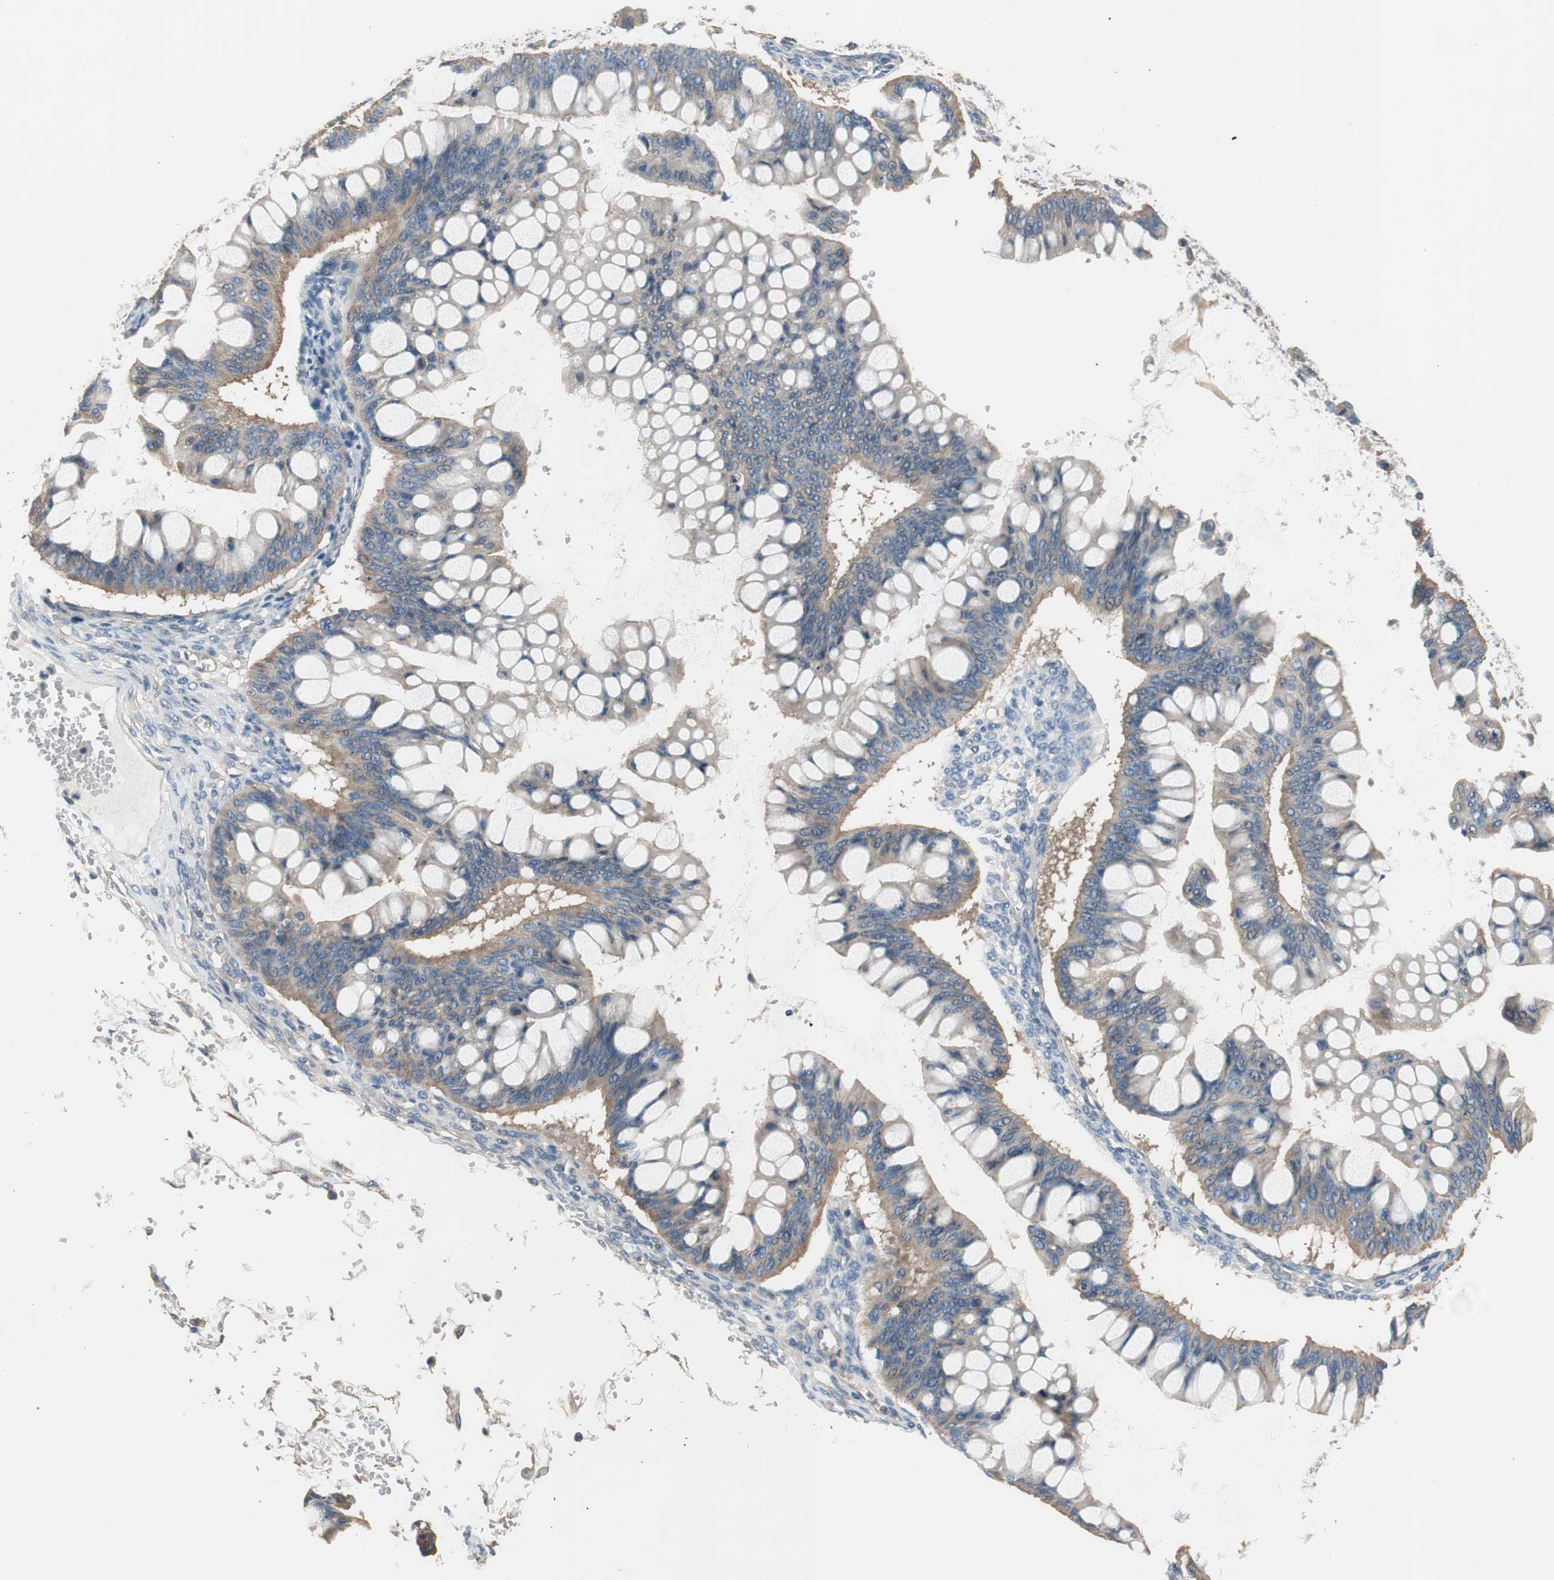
{"staining": {"intensity": "moderate", "quantity": "25%-75%", "location": "cytoplasmic/membranous"}, "tissue": "ovarian cancer", "cell_type": "Tumor cells", "image_type": "cancer", "snomed": [{"axis": "morphology", "description": "Cystadenocarcinoma, mucinous, NOS"}, {"axis": "topography", "description": "Ovary"}], "caption": "Brown immunohistochemical staining in ovarian cancer shows moderate cytoplasmic/membranous positivity in approximately 25%-75% of tumor cells. (Stains: DAB in brown, nuclei in blue, Microscopy: brightfield microscopy at high magnification).", "gene": "CALML3", "patient": {"sex": "female", "age": 73}}